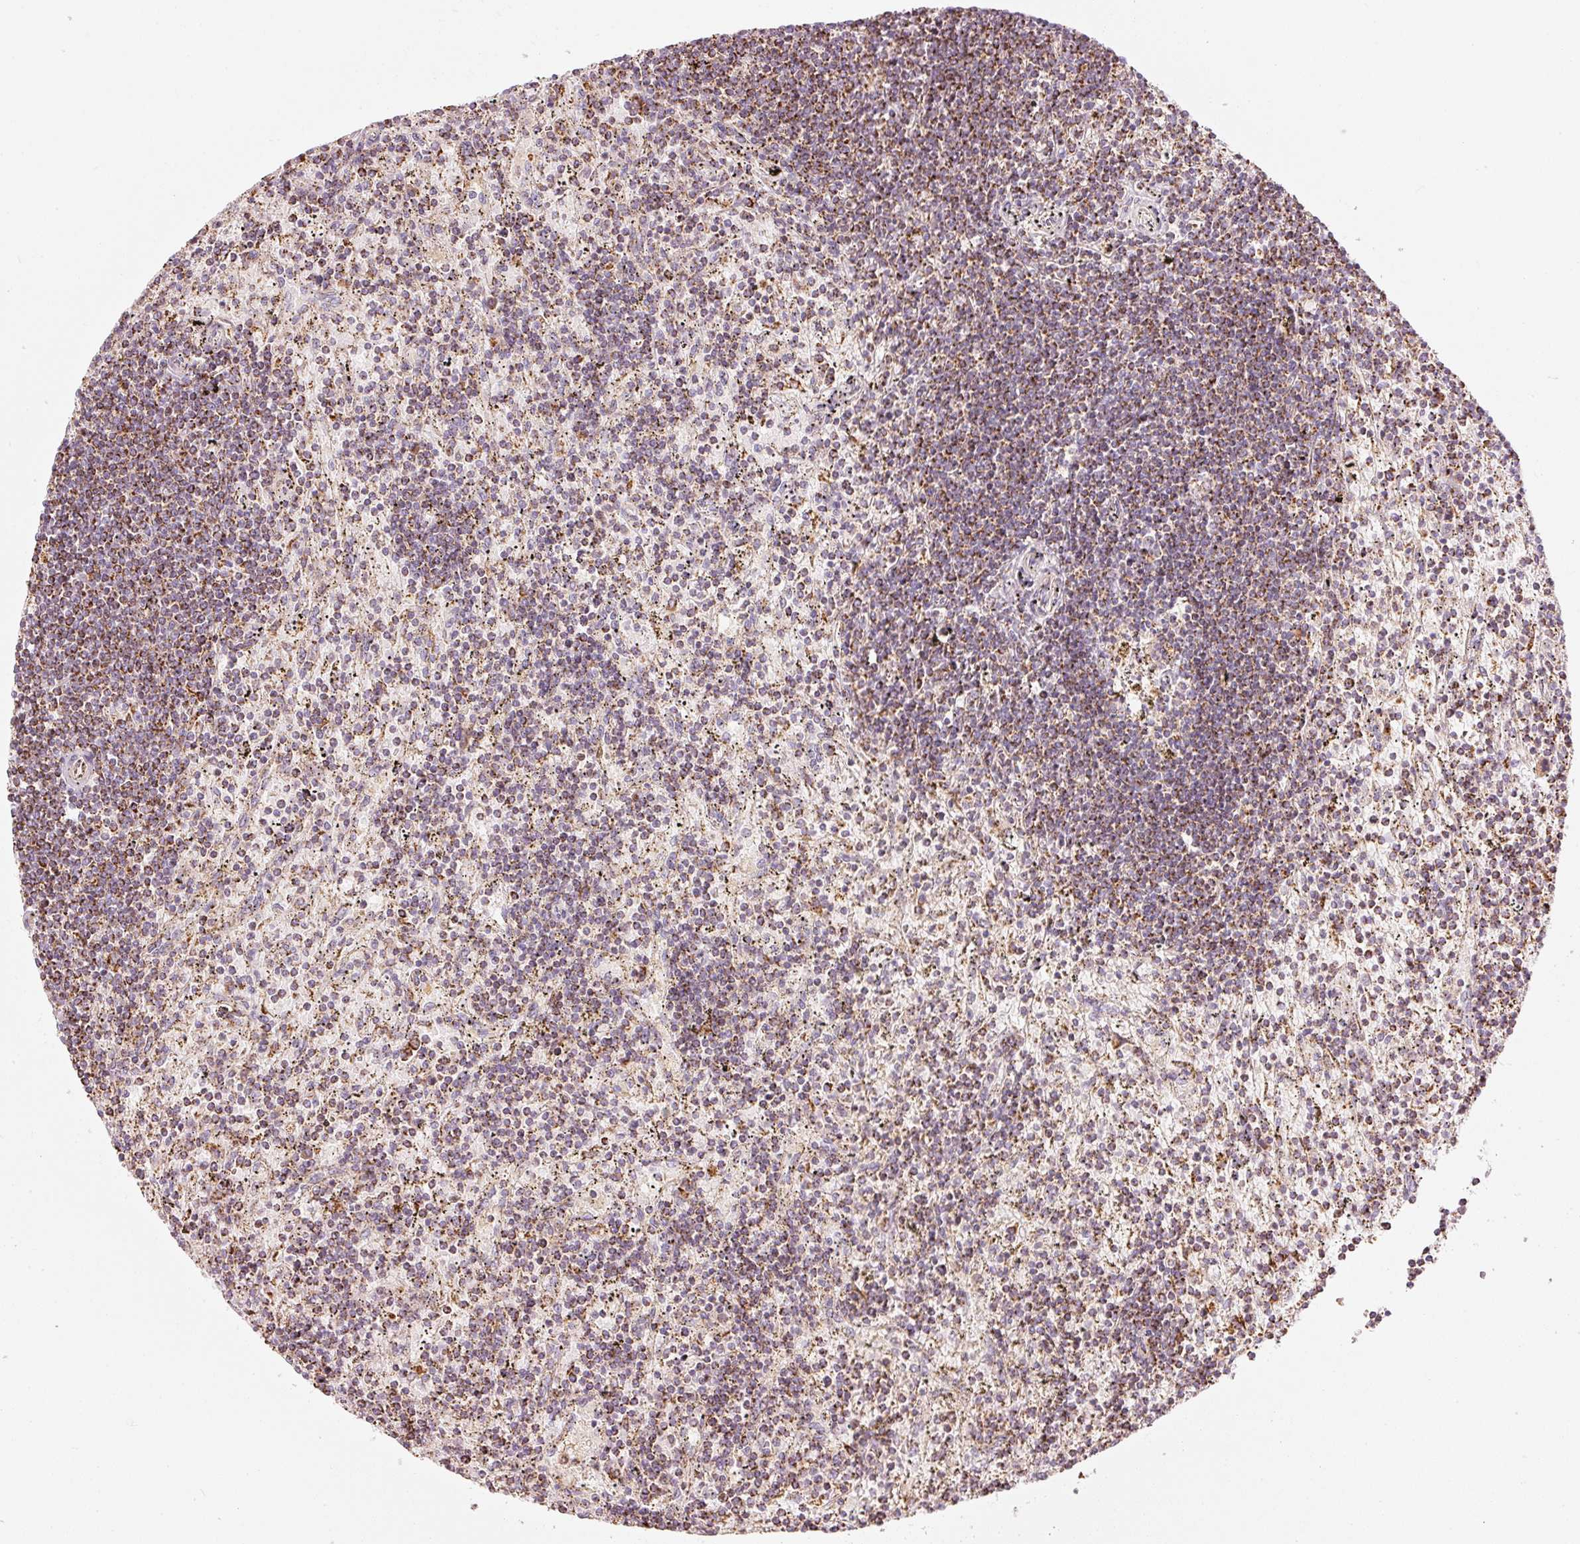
{"staining": {"intensity": "moderate", "quantity": "25%-75%", "location": "cytoplasmic/membranous"}, "tissue": "lymphoma", "cell_type": "Tumor cells", "image_type": "cancer", "snomed": [{"axis": "morphology", "description": "Malignant lymphoma, non-Hodgkin's type, Low grade"}, {"axis": "topography", "description": "Spleen"}], "caption": "This image demonstrates lymphoma stained with IHC to label a protein in brown. The cytoplasmic/membranous of tumor cells show moderate positivity for the protein. Nuclei are counter-stained blue.", "gene": "C17orf98", "patient": {"sex": "male", "age": 76}}